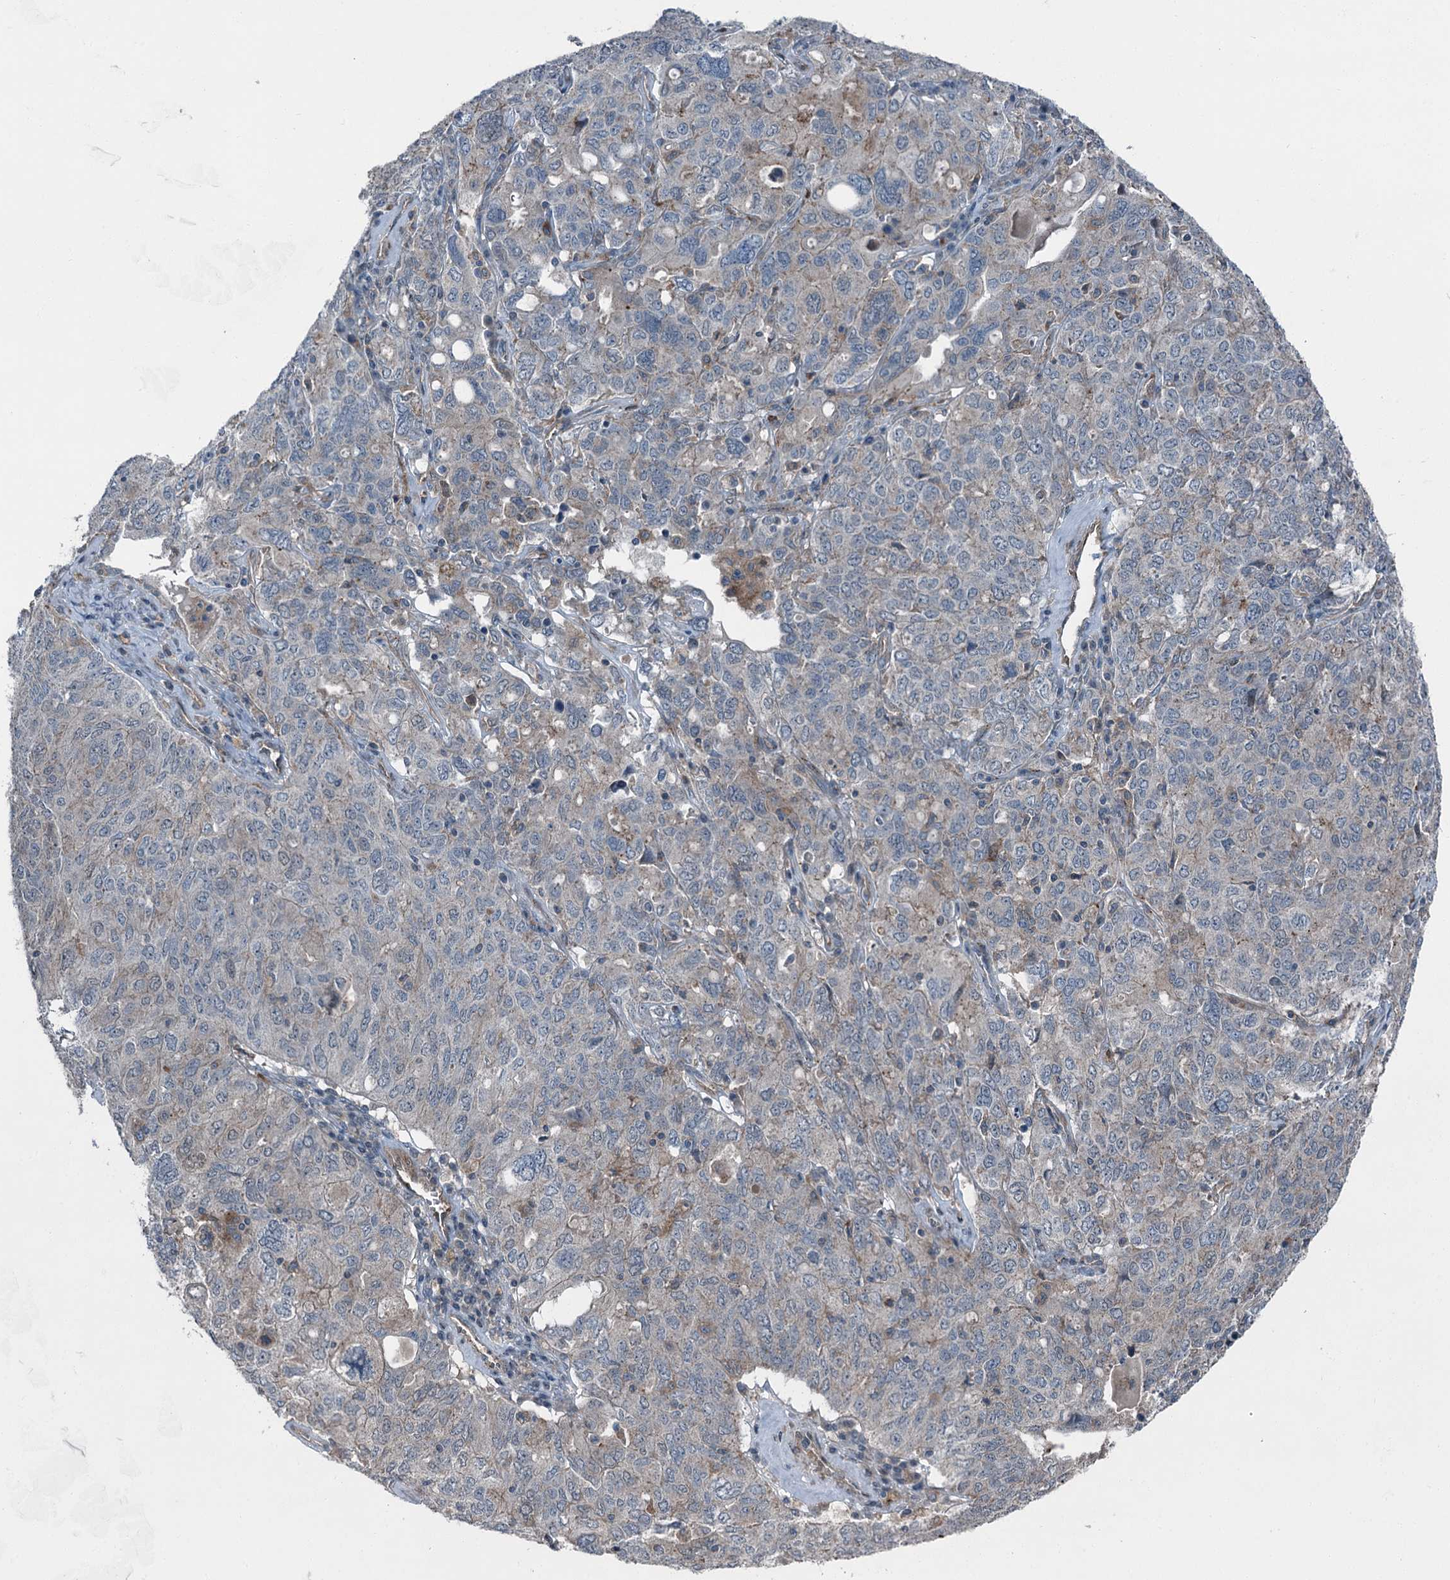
{"staining": {"intensity": "negative", "quantity": "none", "location": "none"}, "tissue": "ovarian cancer", "cell_type": "Tumor cells", "image_type": "cancer", "snomed": [{"axis": "morphology", "description": "Carcinoma, endometroid"}, {"axis": "topography", "description": "Ovary"}], "caption": "Immunohistochemical staining of human ovarian cancer displays no significant positivity in tumor cells.", "gene": "AXL", "patient": {"sex": "female", "age": 62}}